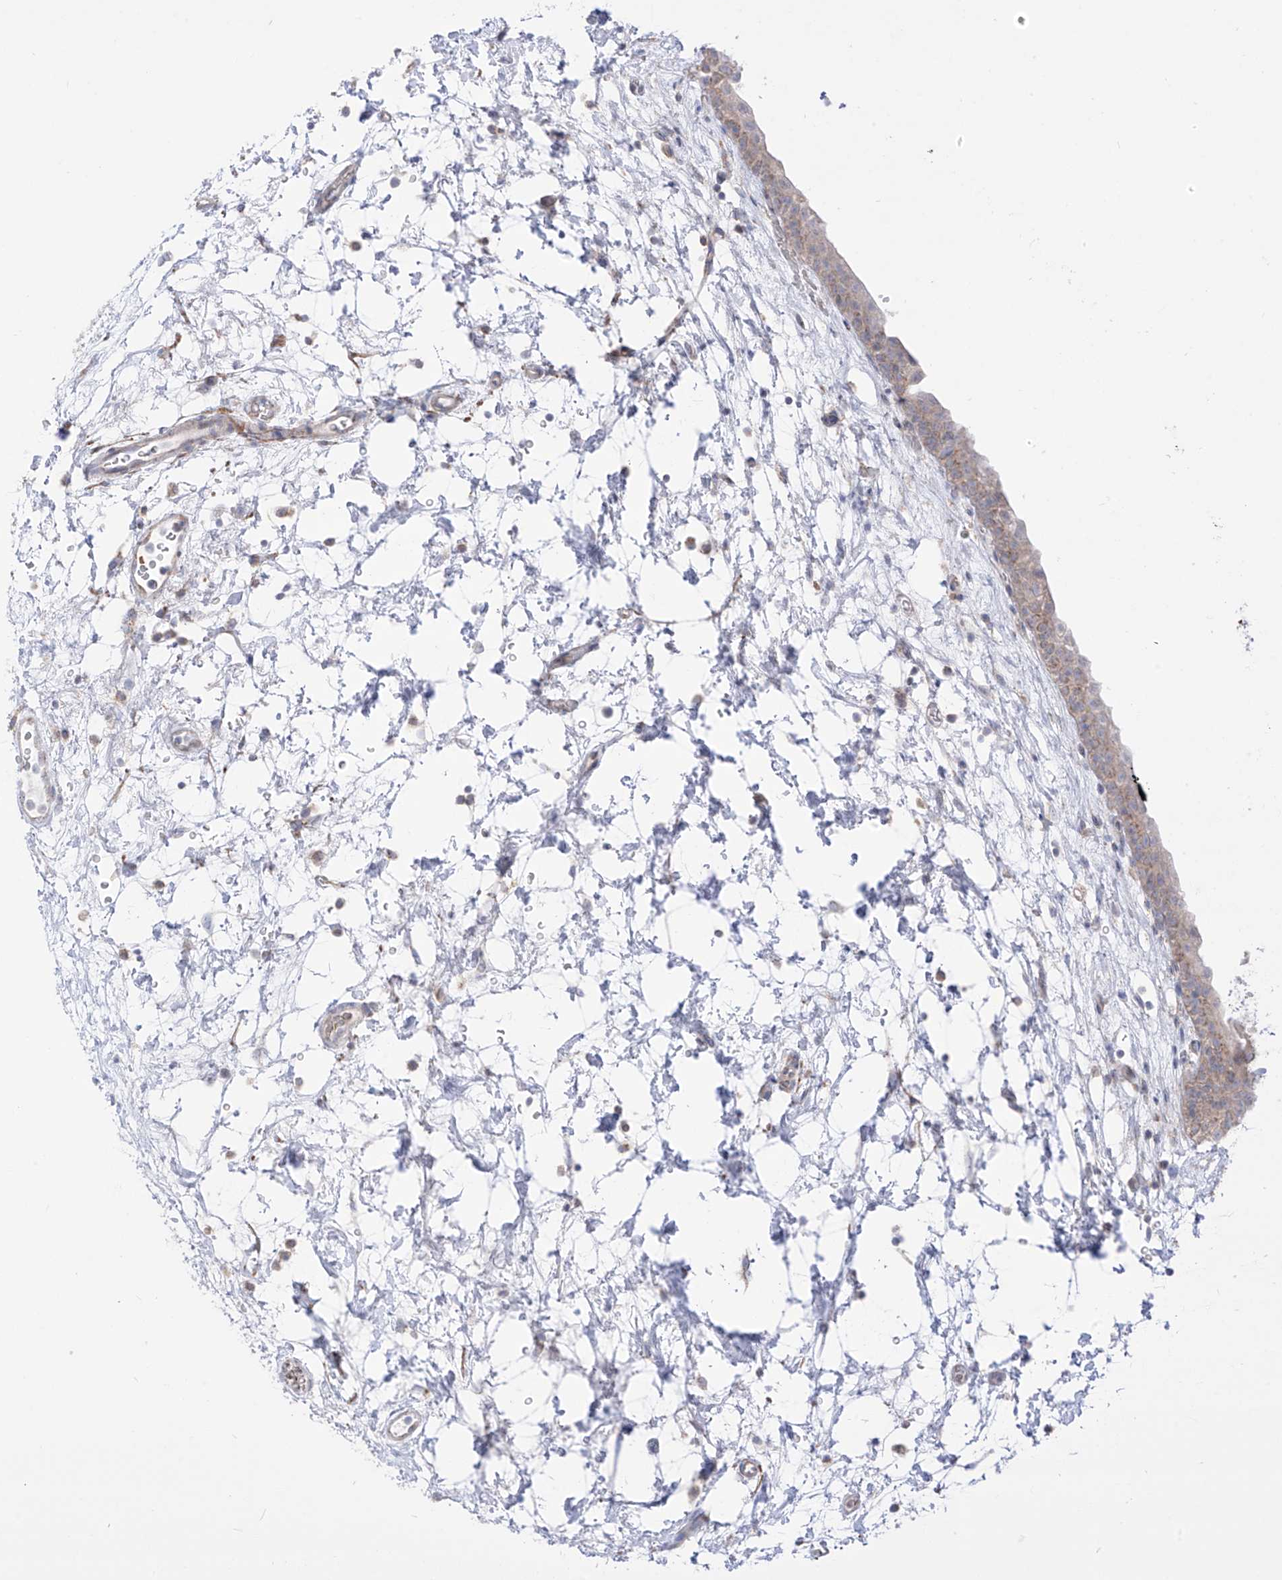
{"staining": {"intensity": "weak", "quantity": "25%-75%", "location": "cytoplasmic/membranous"}, "tissue": "urinary bladder", "cell_type": "Urothelial cells", "image_type": "normal", "snomed": [{"axis": "morphology", "description": "Normal tissue, NOS"}, {"axis": "topography", "description": "Urinary bladder"}], "caption": "The micrograph shows staining of benign urinary bladder, revealing weak cytoplasmic/membranous protein positivity (brown color) within urothelial cells.", "gene": "ARHGEF40", "patient": {"sex": "male", "age": 83}}